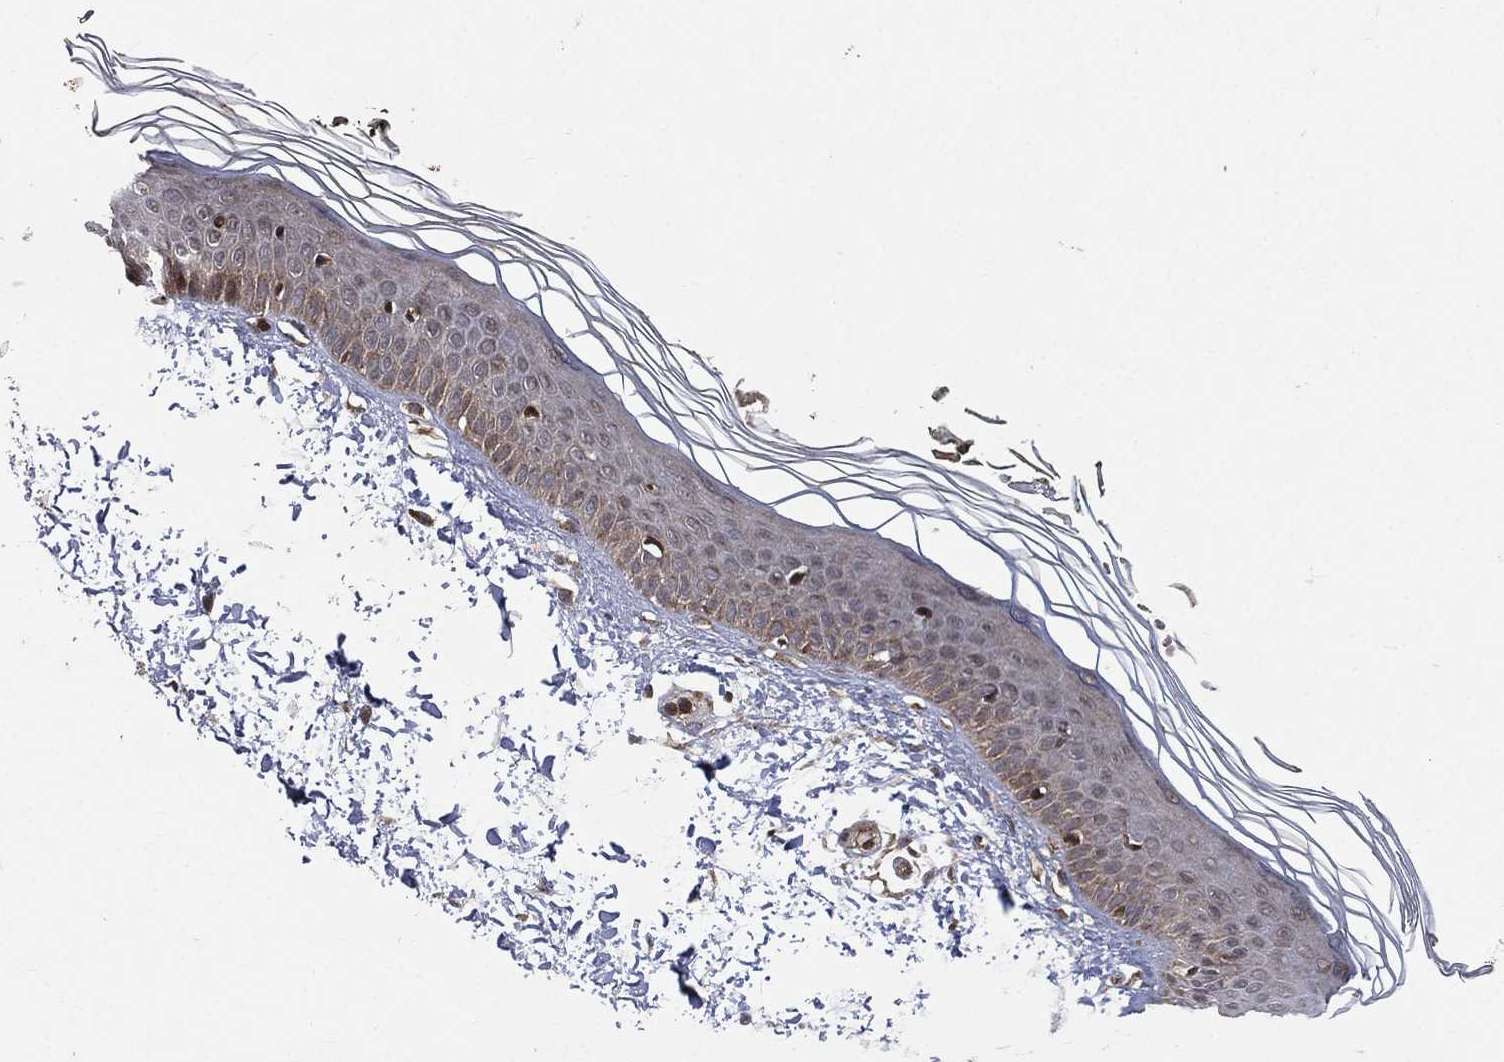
{"staining": {"intensity": "moderate", "quantity": "25%-75%", "location": "cytoplasmic/membranous,nuclear"}, "tissue": "skin", "cell_type": "Fibroblasts", "image_type": "normal", "snomed": [{"axis": "morphology", "description": "Normal tissue, NOS"}, {"axis": "topography", "description": "Skin"}], "caption": "A medium amount of moderate cytoplasmic/membranous,nuclear expression is present in approximately 25%-75% of fibroblasts in unremarkable skin.", "gene": "RAB11FIP4", "patient": {"sex": "female", "age": 62}}